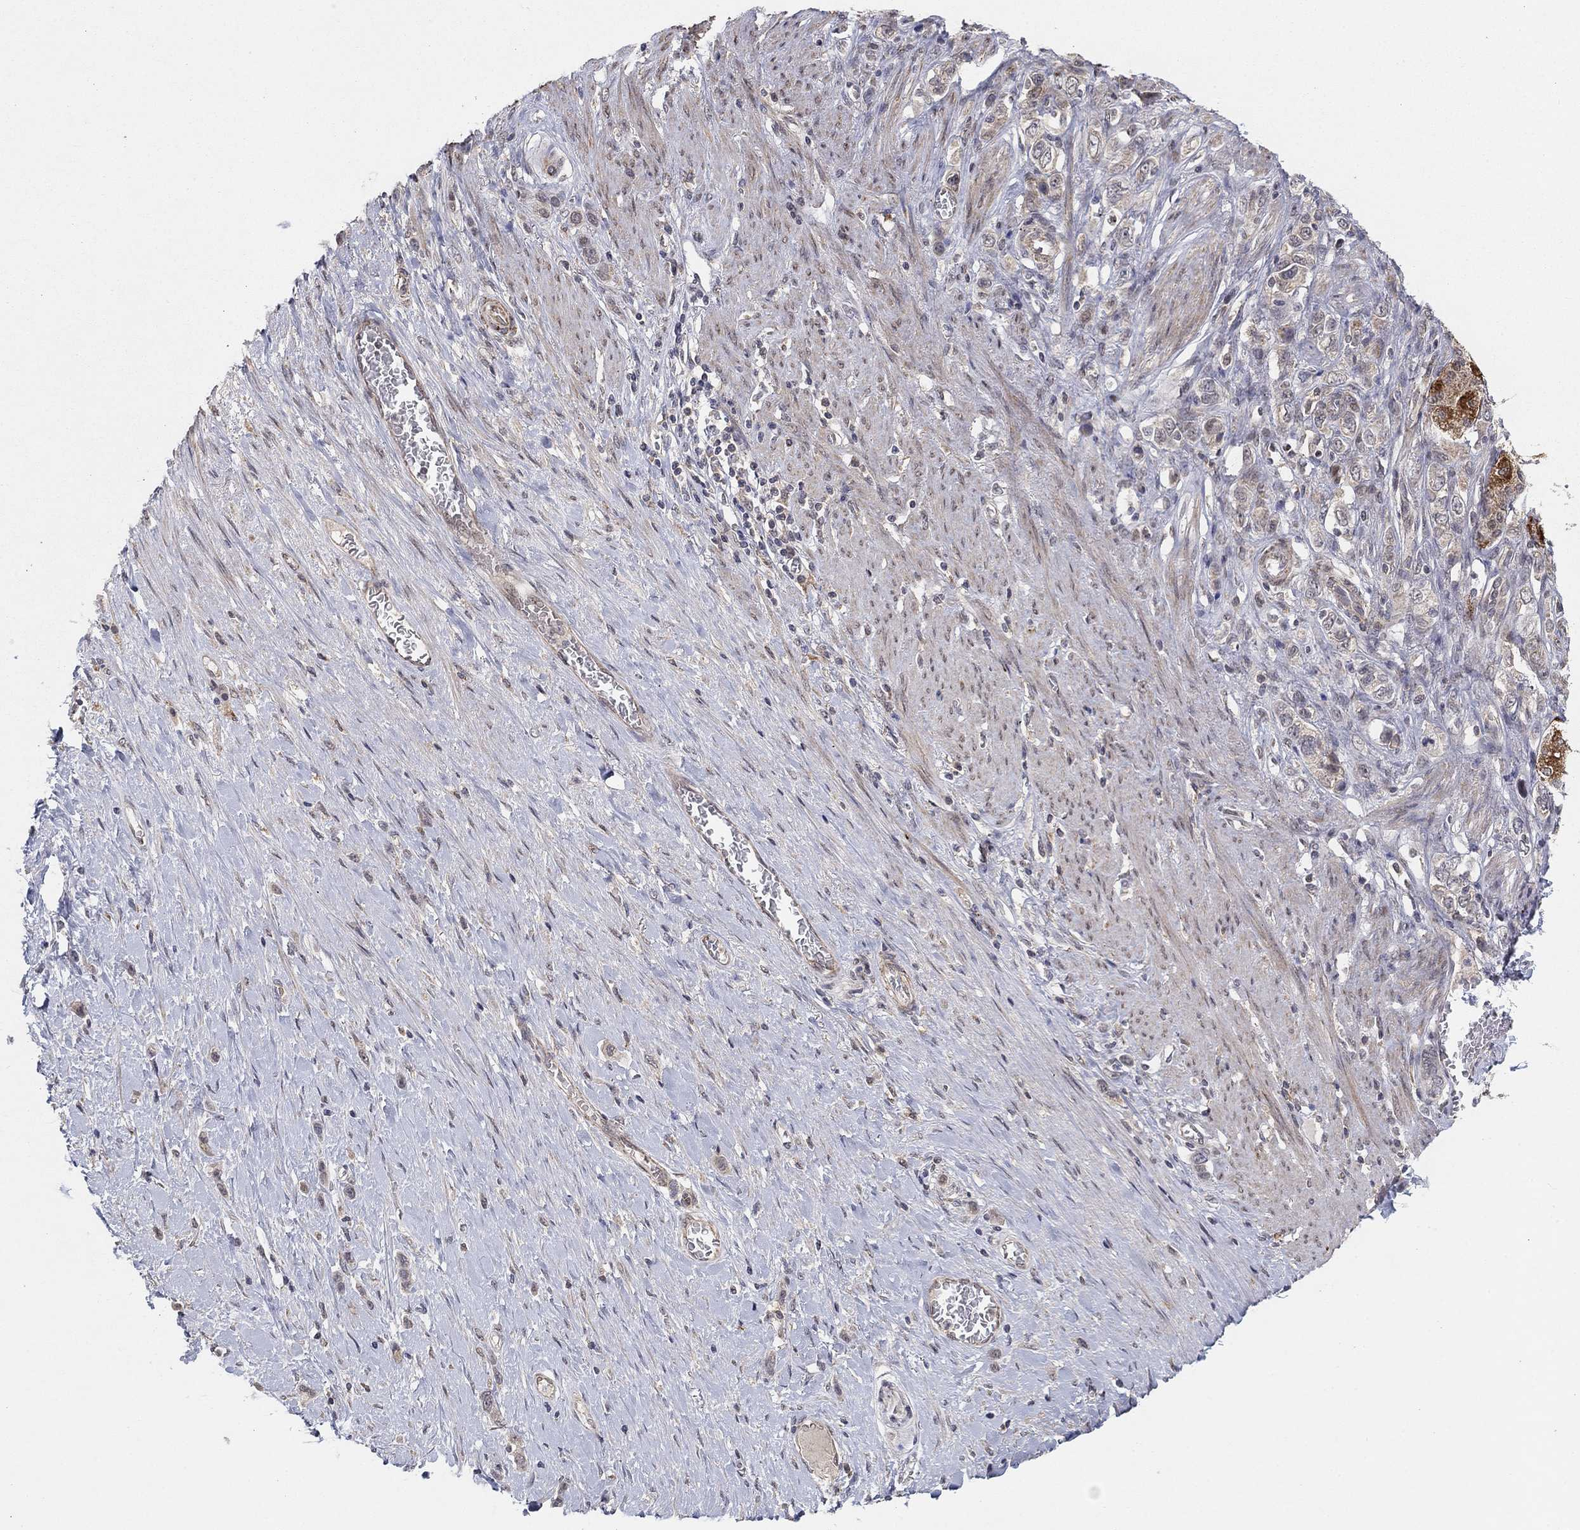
{"staining": {"intensity": "weak", "quantity": "<25%", "location": "cytoplasmic/membranous"}, "tissue": "stomach cancer", "cell_type": "Tumor cells", "image_type": "cancer", "snomed": [{"axis": "morphology", "description": "Normal tissue, NOS"}, {"axis": "morphology", "description": "Adenocarcinoma, NOS"}, {"axis": "morphology", "description": "Adenocarcinoma, High grade"}, {"axis": "topography", "description": "Stomach, upper"}, {"axis": "topography", "description": "Stomach"}], "caption": "A high-resolution histopathology image shows immunohistochemistry (IHC) staining of adenocarcinoma (high-grade) (stomach), which reveals no significant positivity in tumor cells.", "gene": "ZNF395", "patient": {"sex": "female", "age": 65}}